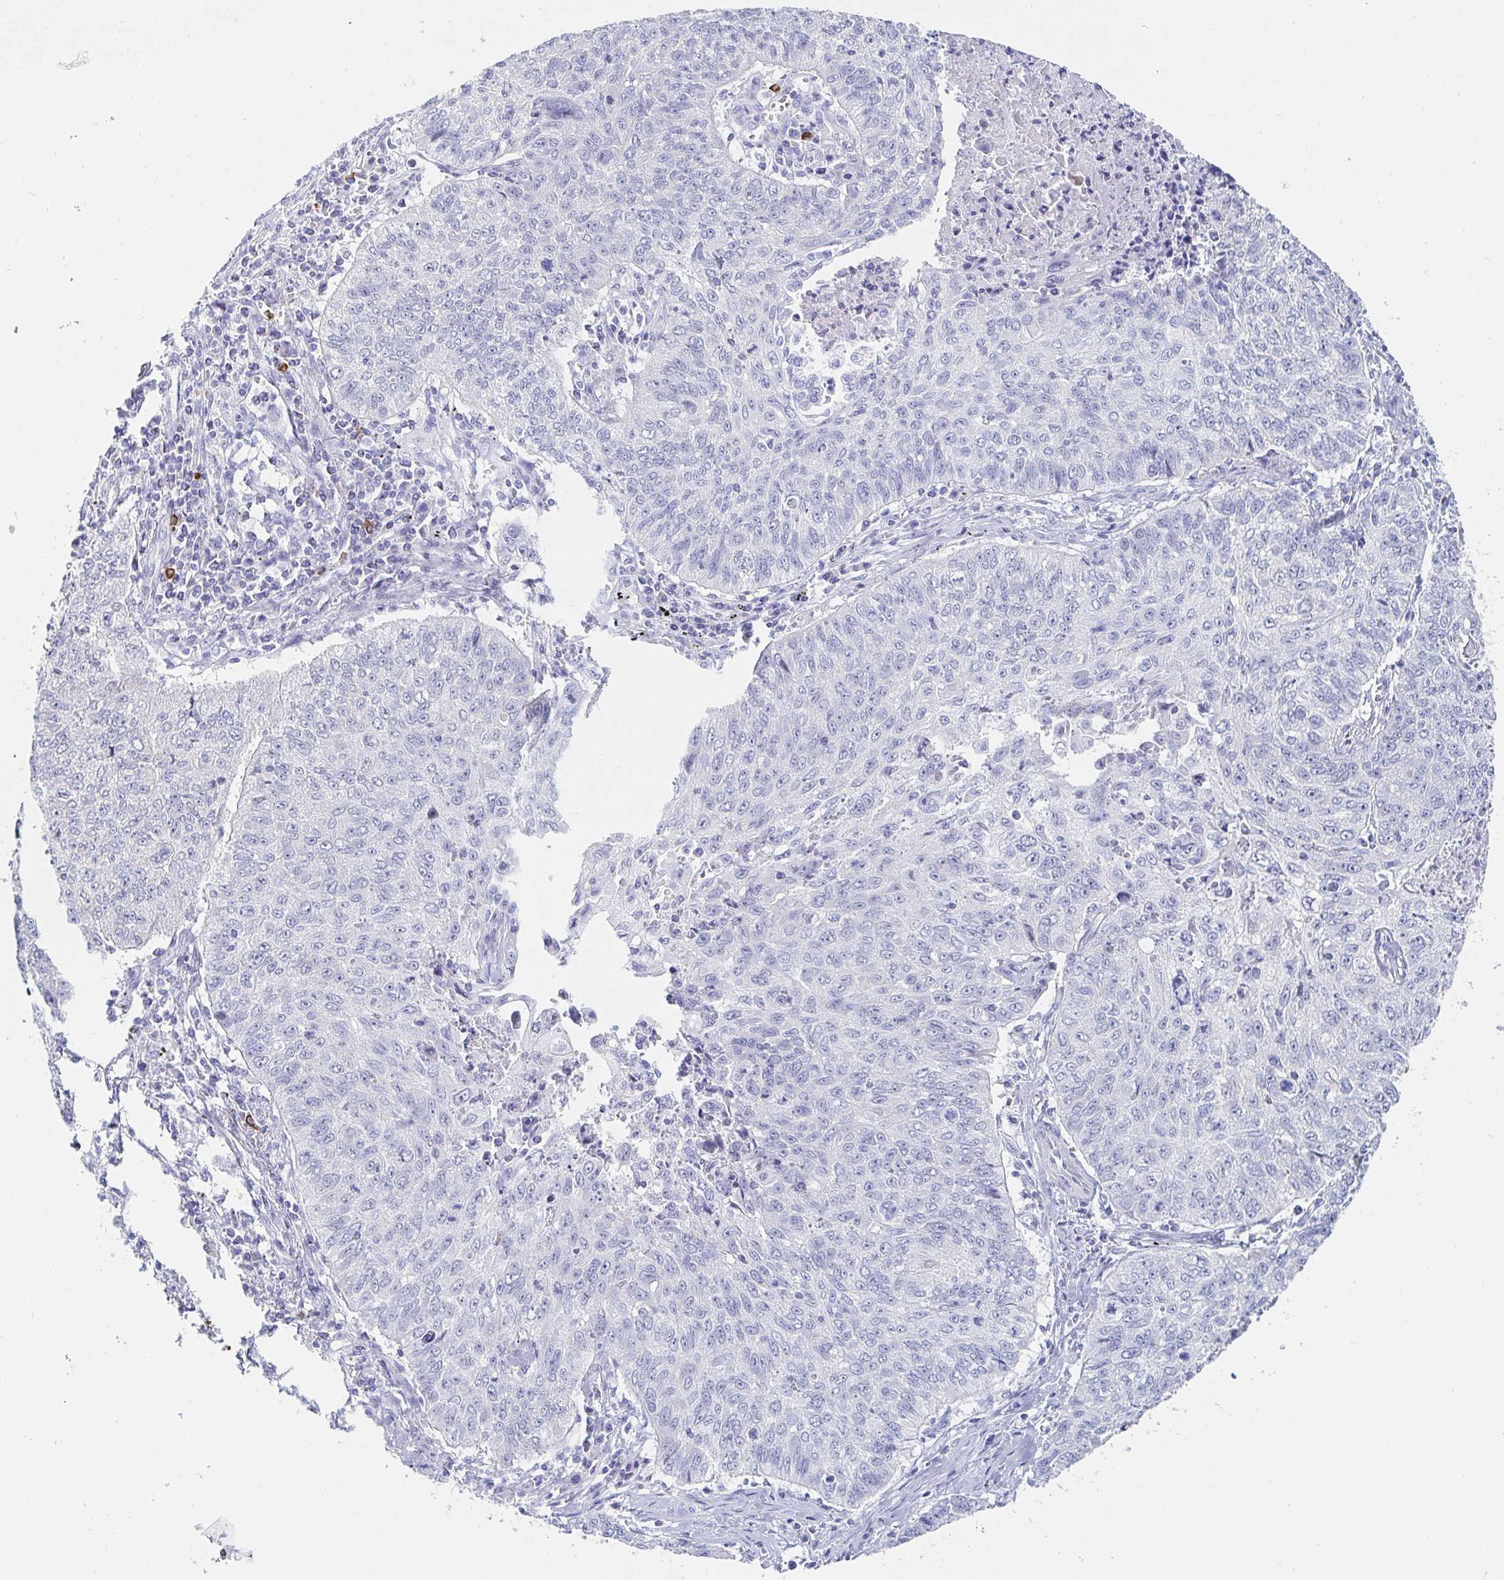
{"staining": {"intensity": "negative", "quantity": "none", "location": "none"}, "tissue": "lung cancer", "cell_type": "Tumor cells", "image_type": "cancer", "snomed": [{"axis": "morphology", "description": "Normal morphology"}, {"axis": "morphology", "description": "Aneuploidy"}, {"axis": "morphology", "description": "Squamous cell carcinoma, NOS"}, {"axis": "topography", "description": "Lymph node"}, {"axis": "topography", "description": "Lung"}], "caption": "IHC micrograph of lung cancer (aneuploidy) stained for a protein (brown), which demonstrates no staining in tumor cells.", "gene": "PACSIN1", "patient": {"sex": "female", "age": 76}}